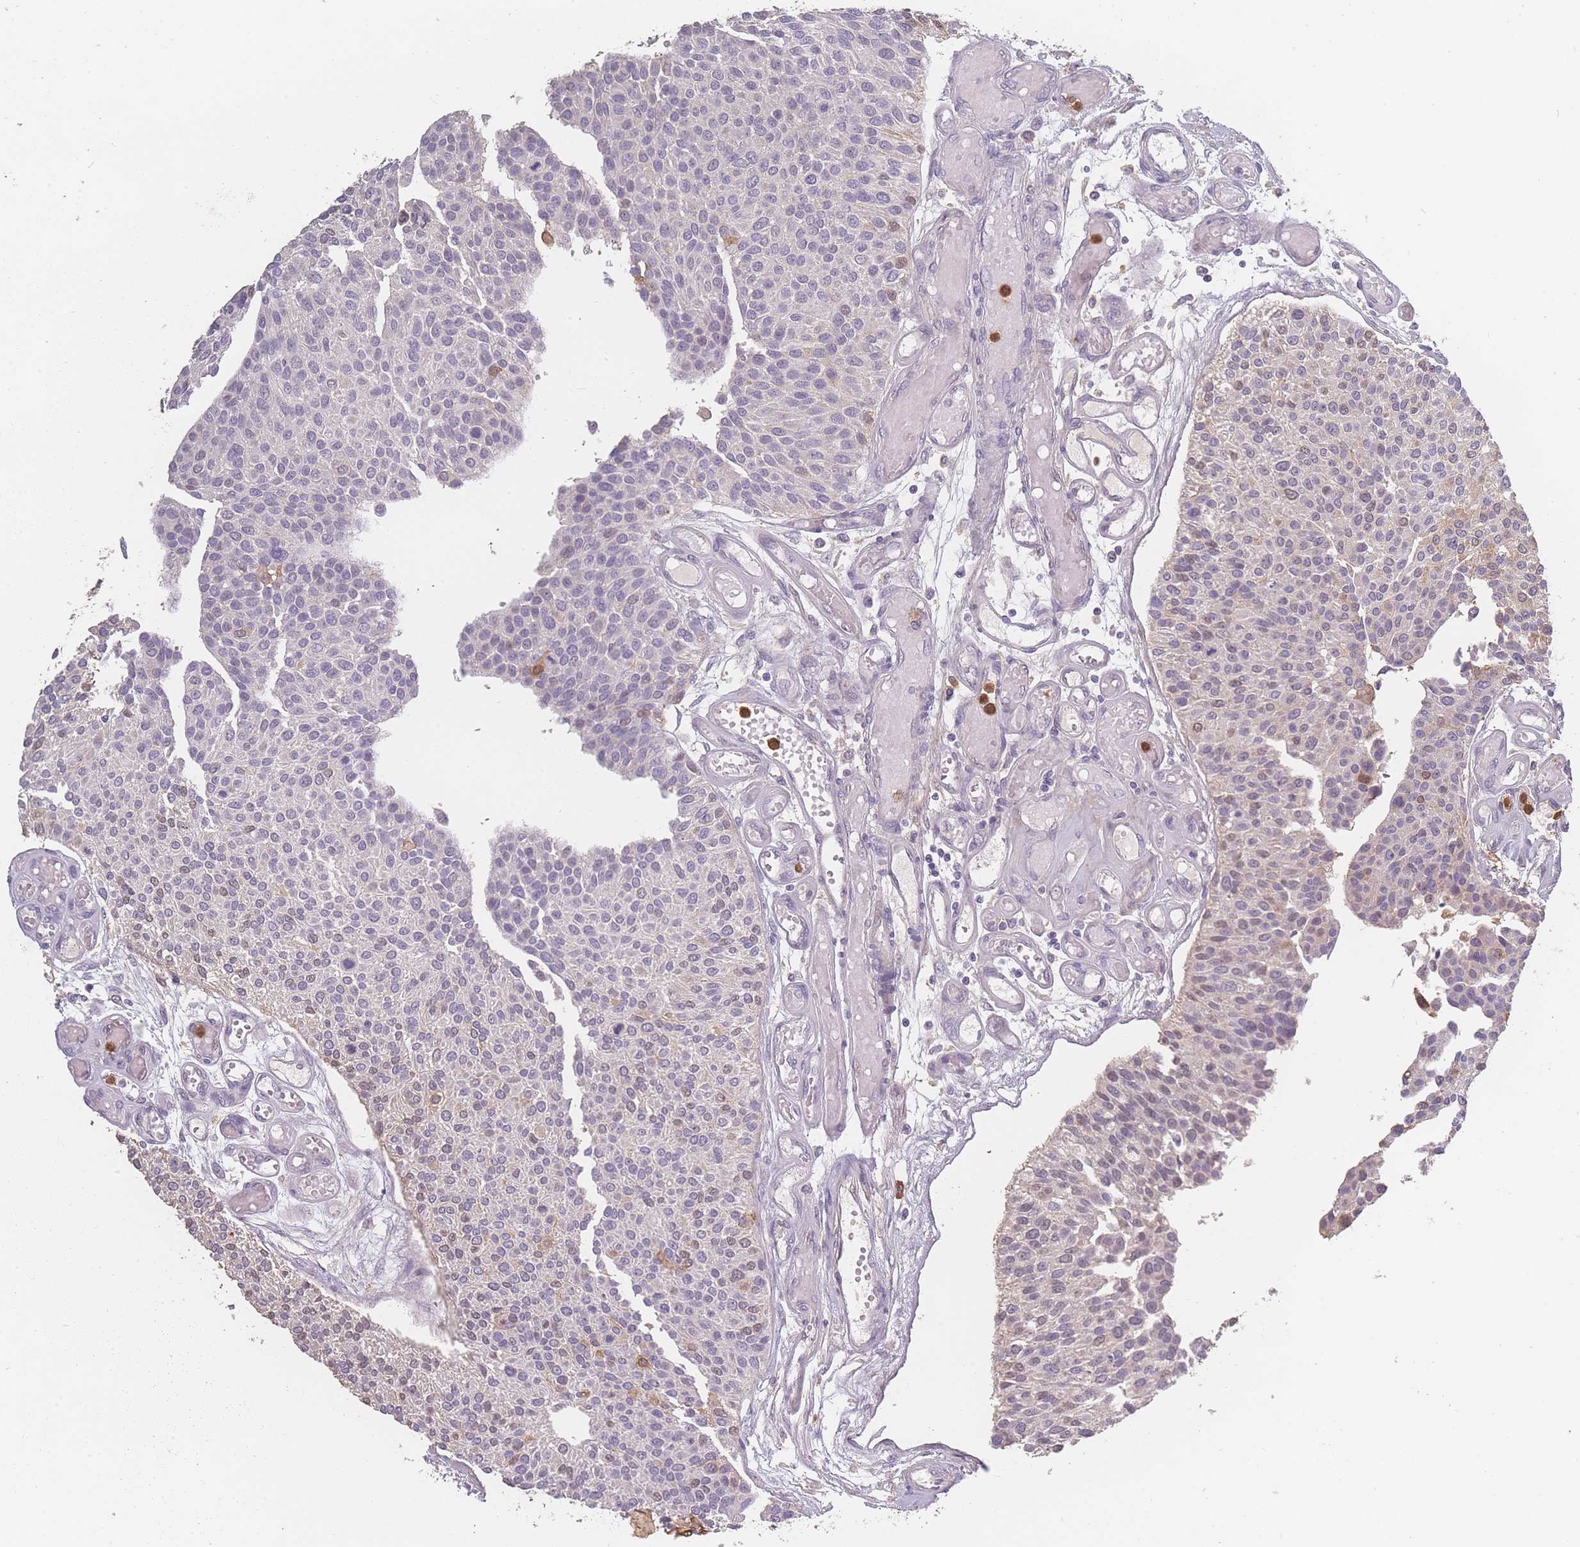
{"staining": {"intensity": "moderate", "quantity": "<25%", "location": "cytoplasmic/membranous"}, "tissue": "urothelial cancer", "cell_type": "Tumor cells", "image_type": "cancer", "snomed": [{"axis": "morphology", "description": "Urothelial carcinoma, NOS"}, {"axis": "topography", "description": "Urinary bladder"}], "caption": "Immunohistochemical staining of urothelial cancer demonstrates low levels of moderate cytoplasmic/membranous positivity in about <25% of tumor cells. The protein of interest is shown in brown color, while the nuclei are stained blue.", "gene": "BST1", "patient": {"sex": "male", "age": 55}}